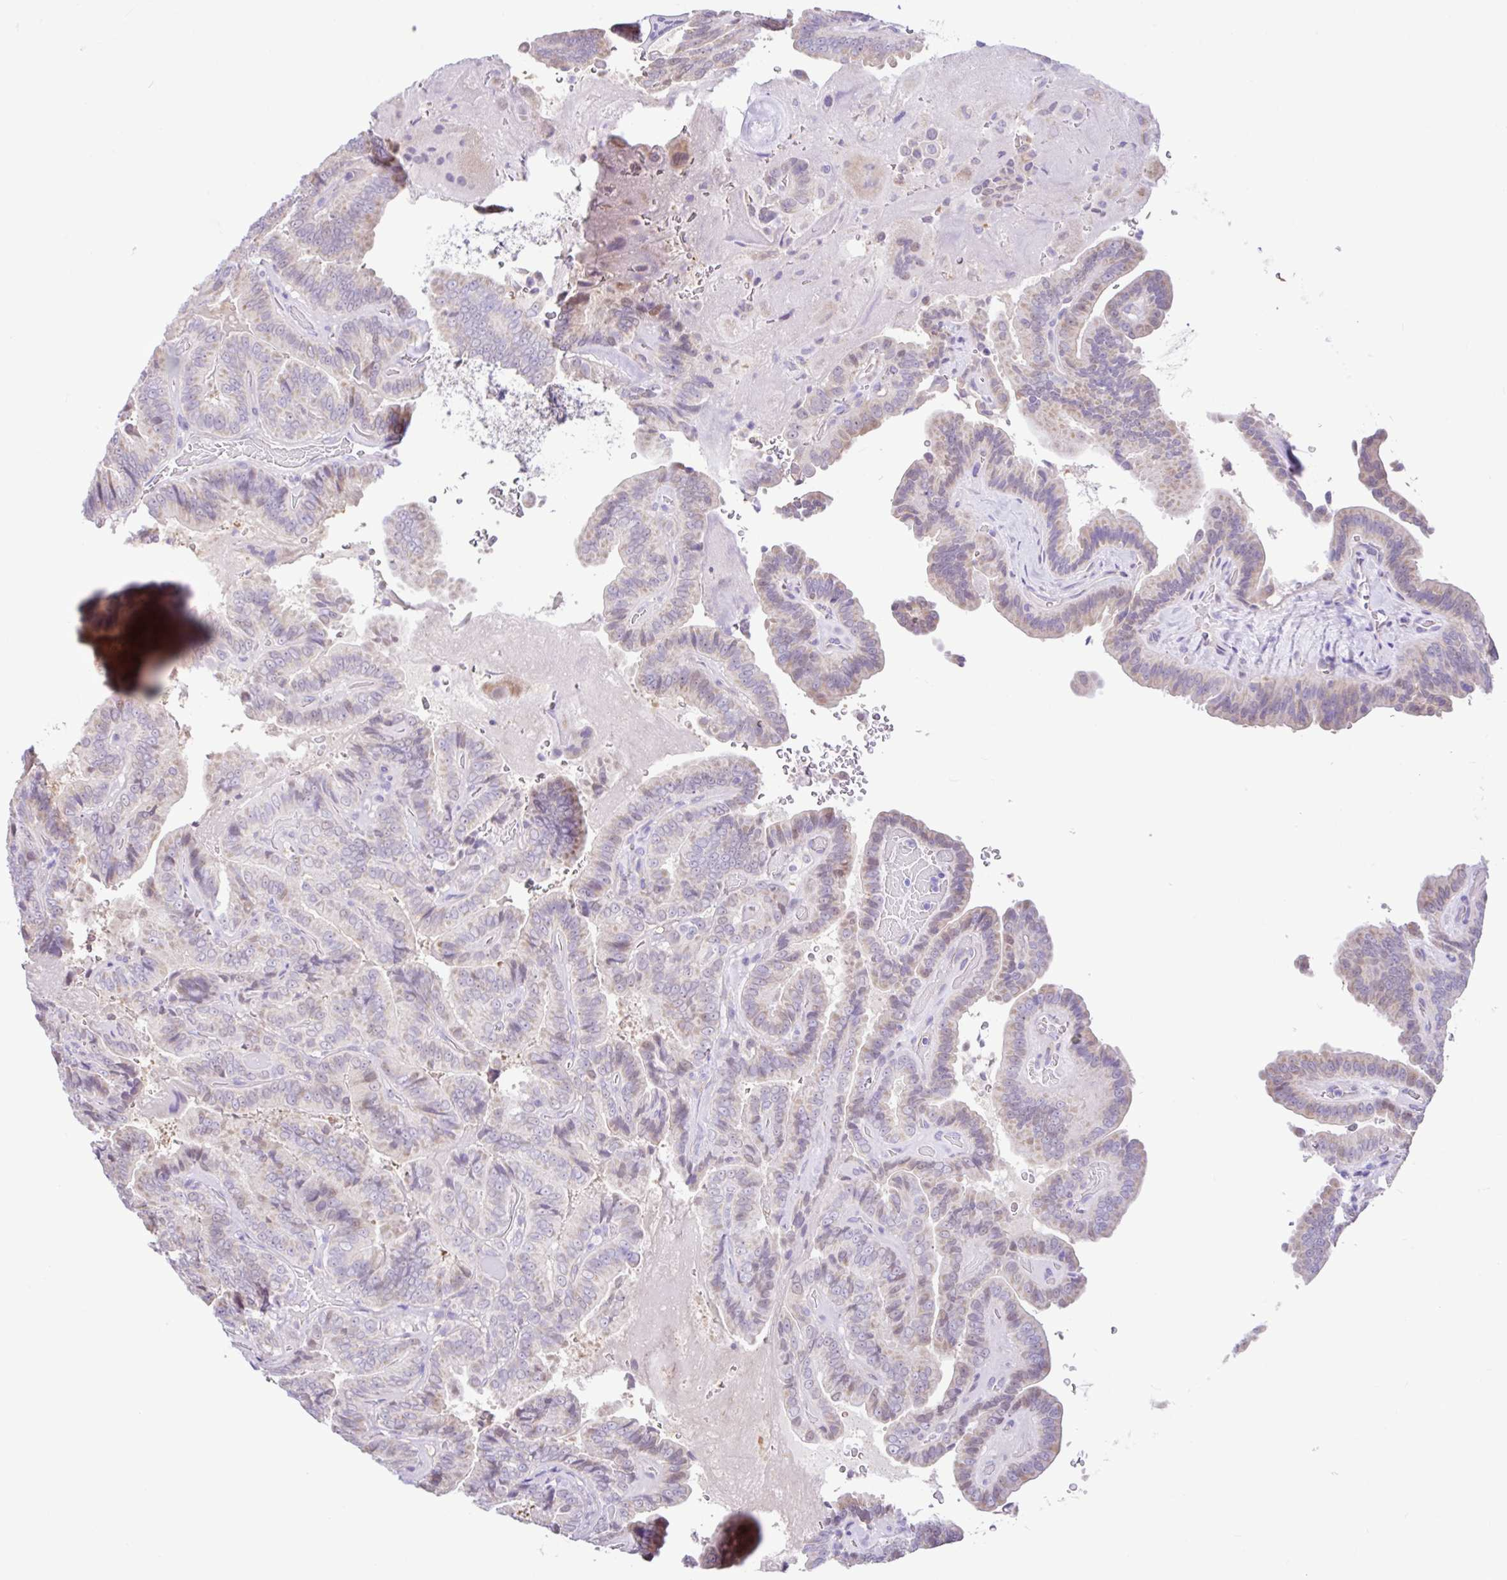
{"staining": {"intensity": "weak", "quantity": "<25%", "location": "cytoplasmic/membranous"}, "tissue": "thyroid cancer", "cell_type": "Tumor cells", "image_type": "cancer", "snomed": [{"axis": "morphology", "description": "Papillary adenocarcinoma, NOS"}, {"axis": "topography", "description": "Thyroid gland"}], "caption": "An immunohistochemistry micrograph of thyroid cancer is shown. There is no staining in tumor cells of thyroid cancer.", "gene": "NDUFS2", "patient": {"sex": "male", "age": 61}}